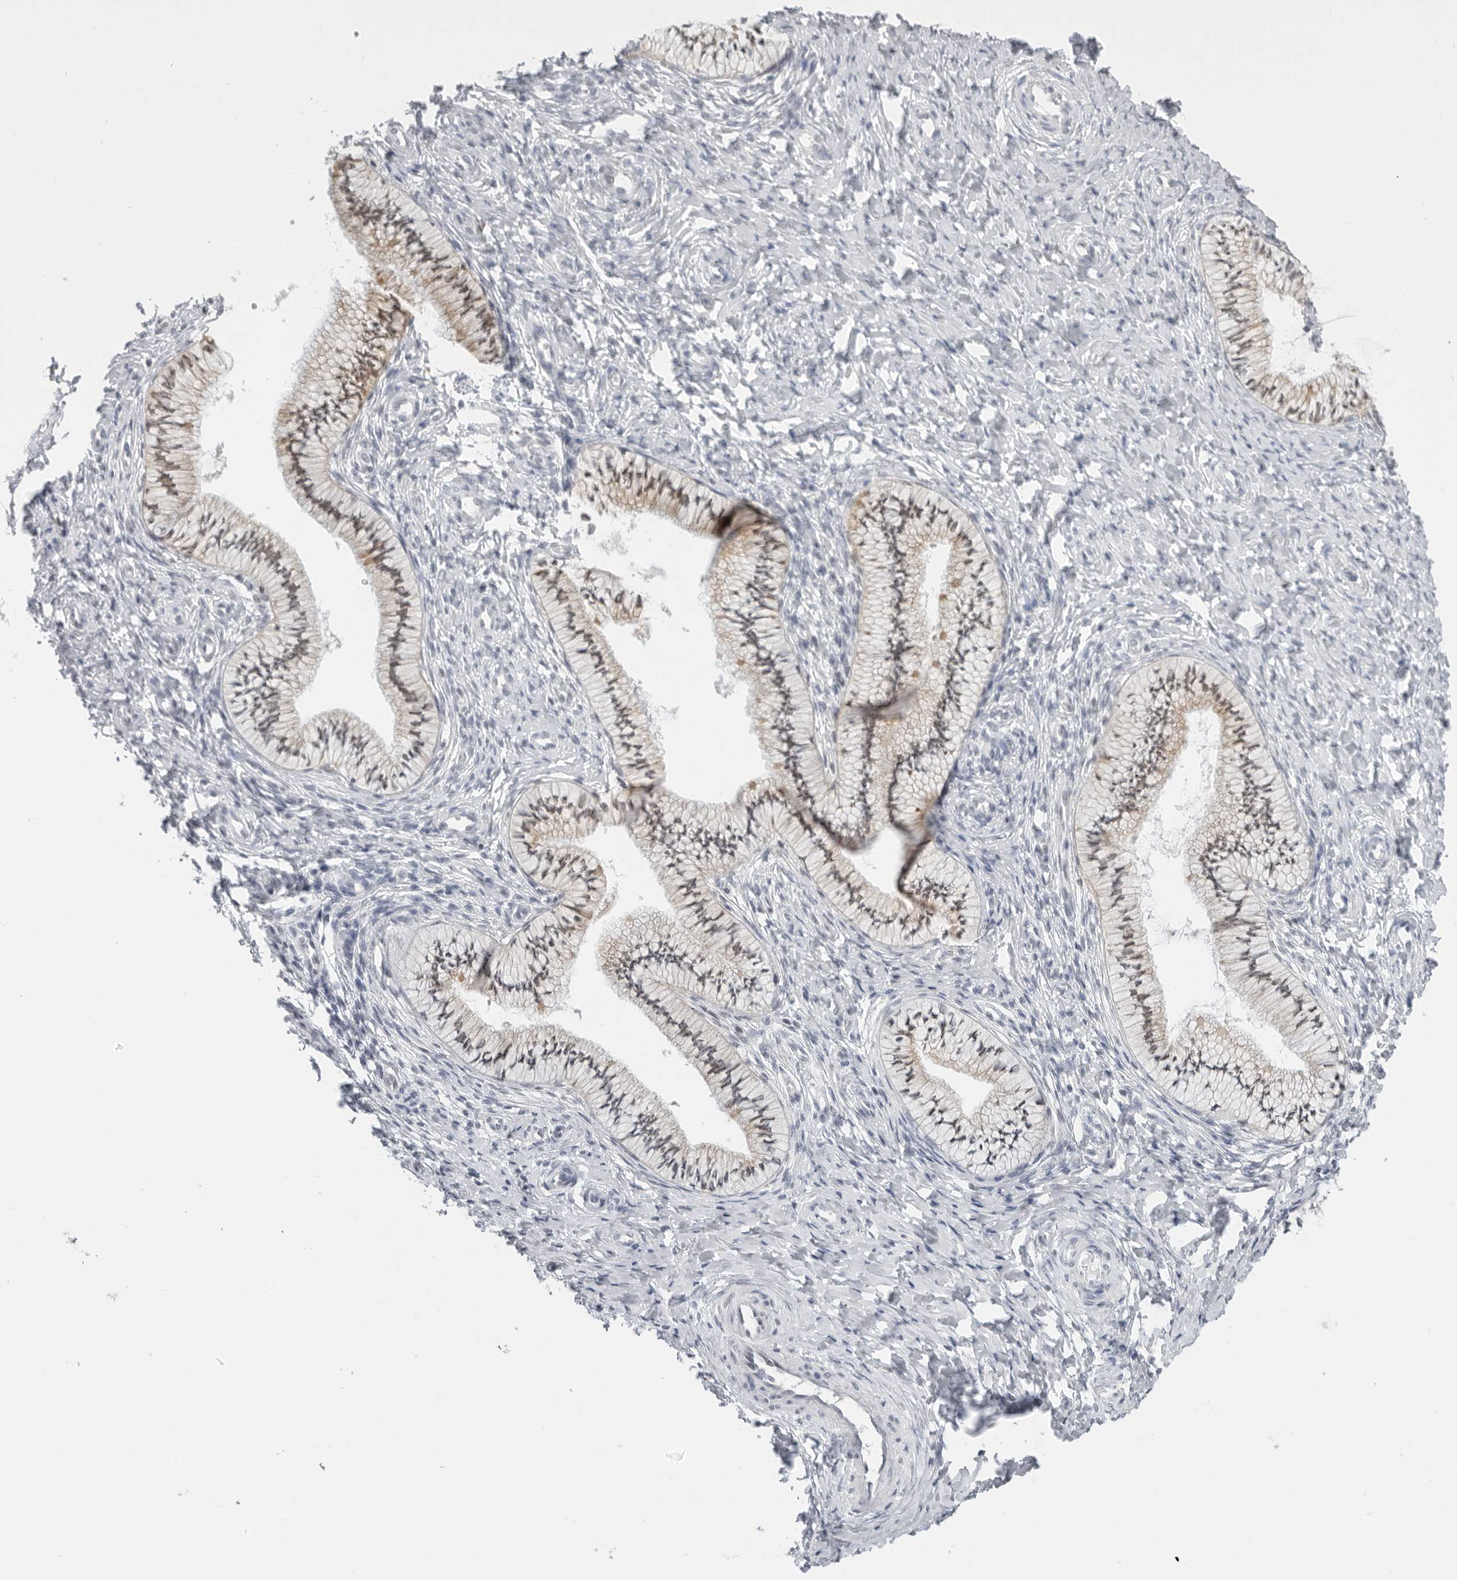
{"staining": {"intensity": "weak", "quantity": "25%-75%", "location": "cytoplasmic/membranous,nuclear"}, "tissue": "cervix", "cell_type": "Glandular cells", "image_type": "normal", "snomed": [{"axis": "morphology", "description": "Normal tissue, NOS"}, {"axis": "topography", "description": "Cervix"}], "caption": "A low amount of weak cytoplasmic/membranous,nuclear expression is present in about 25%-75% of glandular cells in normal cervix. Nuclei are stained in blue.", "gene": "FLG2", "patient": {"sex": "female", "age": 36}}